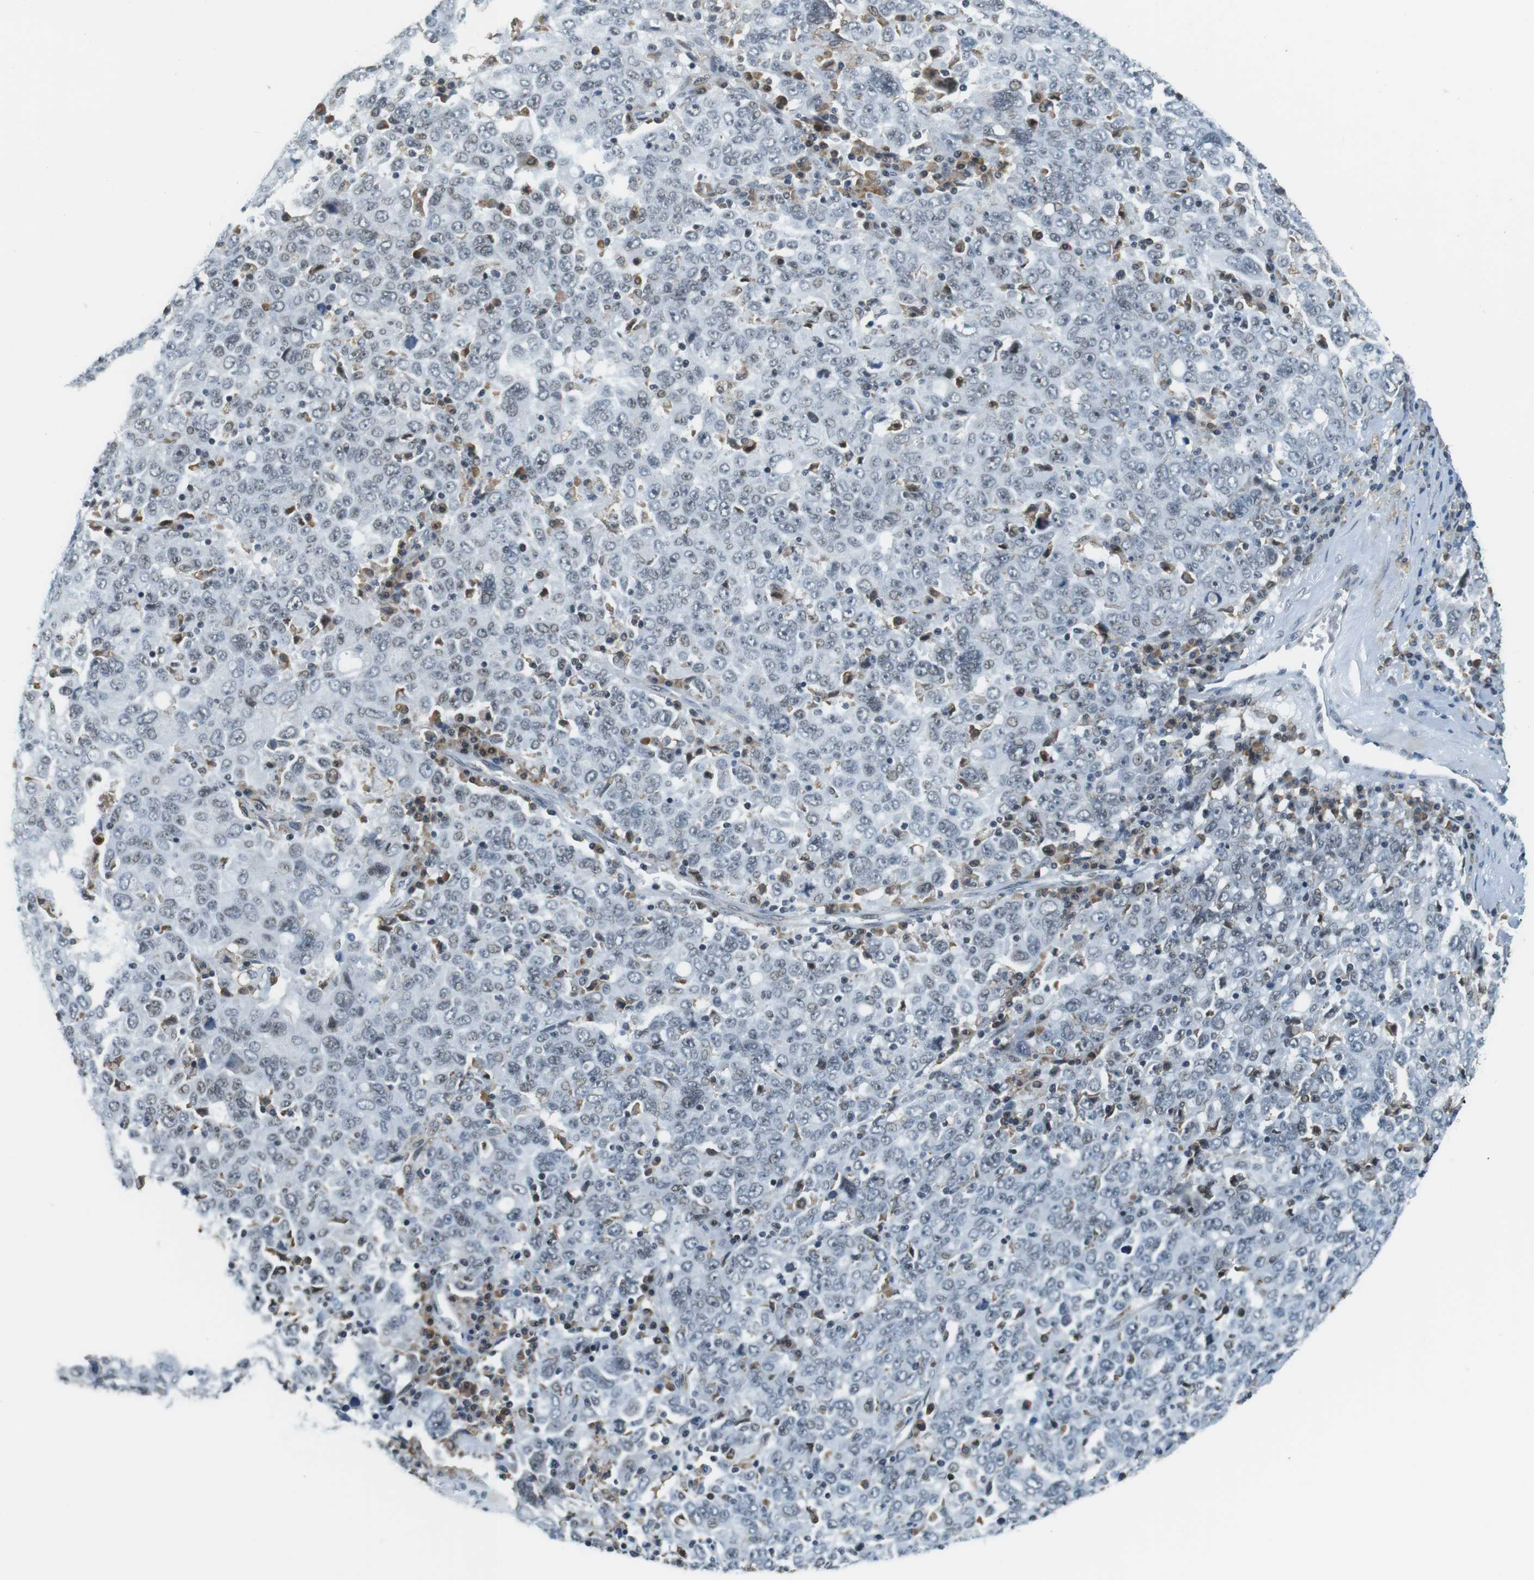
{"staining": {"intensity": "negative", "quantity": "none", "location": "none"}, "tissue": "ovarian cancer", "cell_type": "Tumor cells", "image_type": "cancer", "snomed": [{"axis": "morphology", "description": "Carcinoma, endometroid"}, {"axis": "topography", "description": "Ovary"}], "caption": "The micrograph exhibits no staining of tumor cells in ovarian endometroid carcinoma. (DAB (3,3'-diaminobenzidine) immunohistochemistry (IHC) with hematoxylin counter stain).", "gene": "RNF38", "patient": {"sex": "female", "age": 62}}